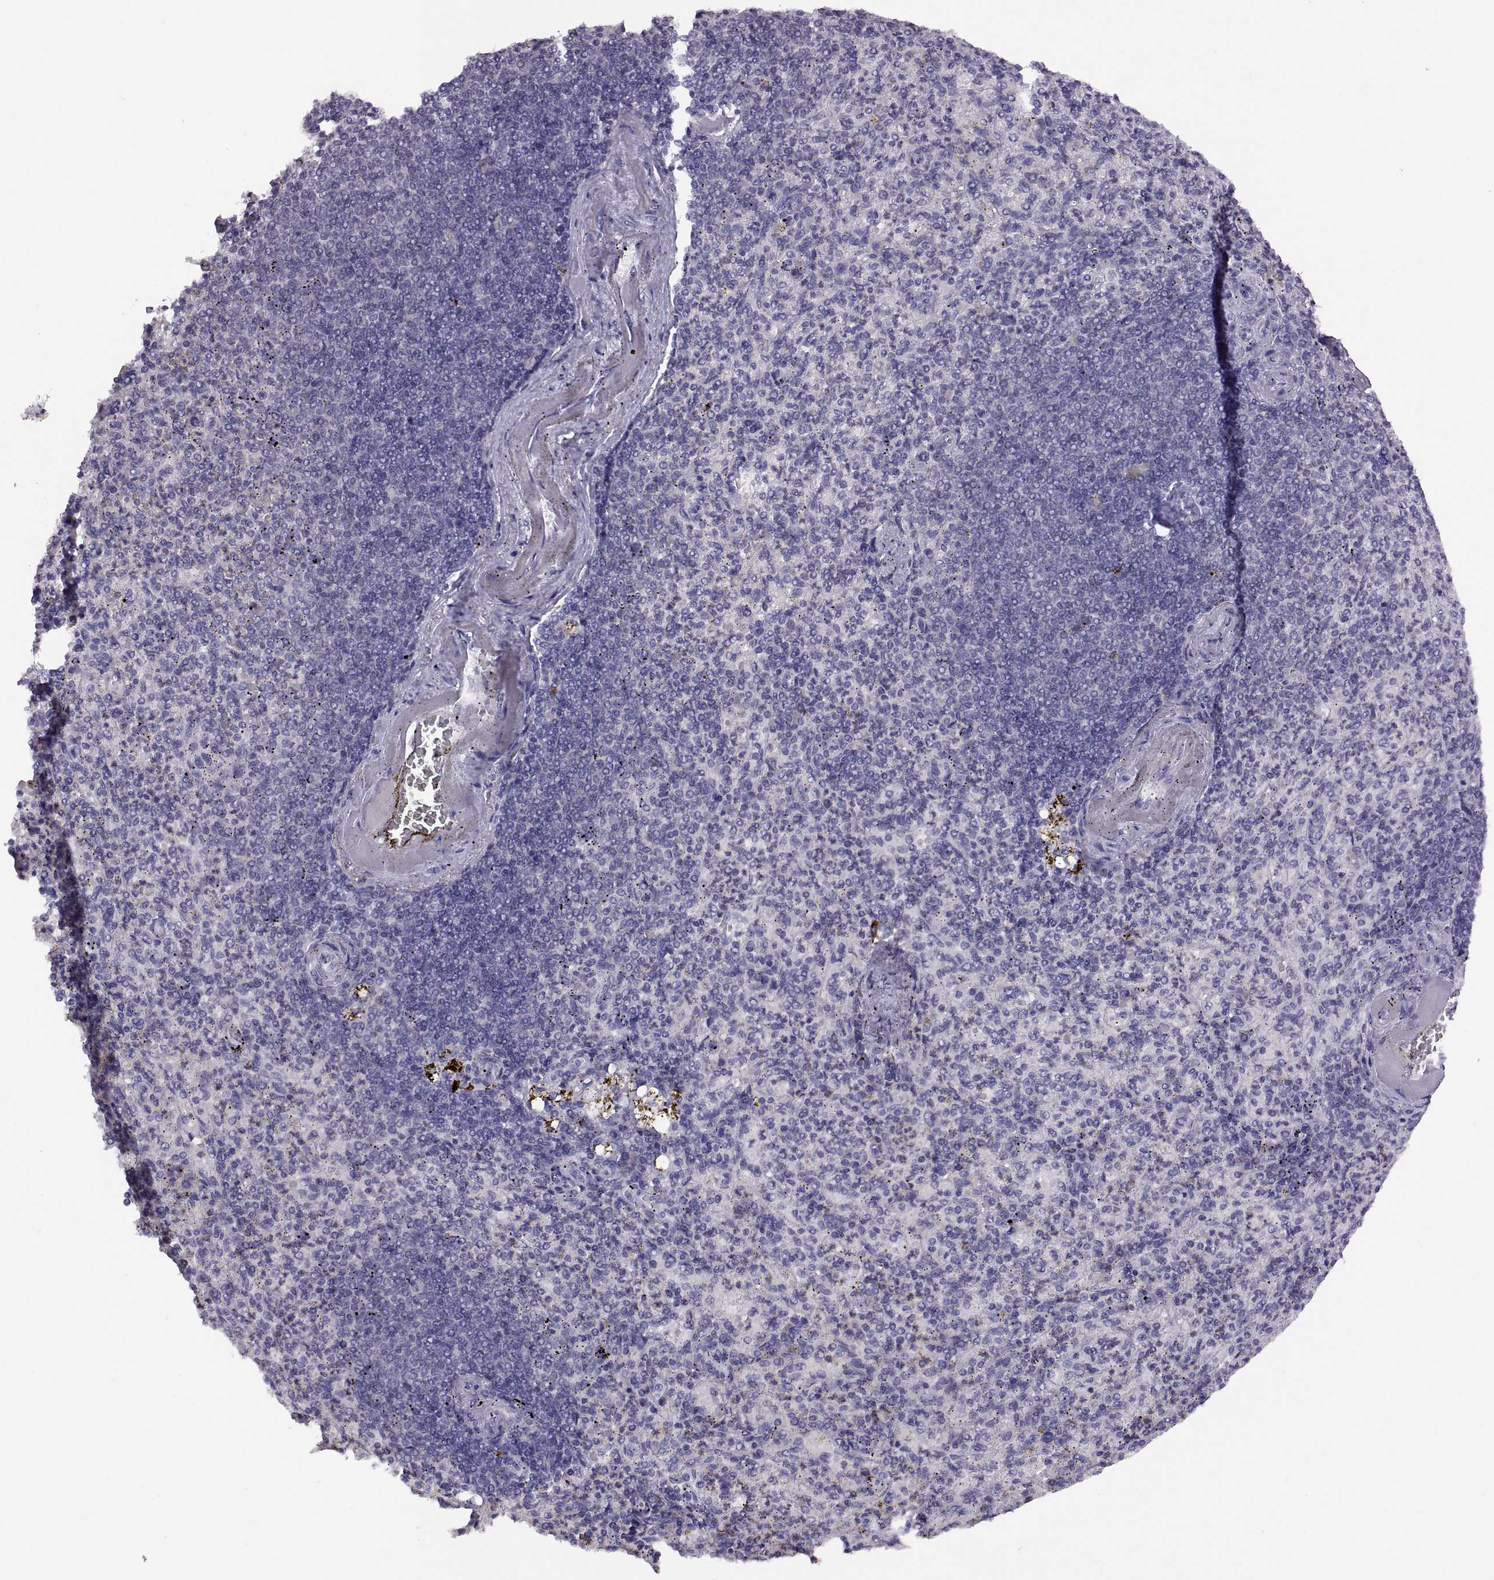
{"staining": {"intensity": "negative", "quantity": "none", "location": "none"}, "tissue": "spleen", "cell_type": "Cells in red pulp", "image_type": "normal", "snomed": [{"axis": "morphology", "description": "Normal tissue, NOS"}, {"axis": "topography", "description": "Spleen"}], "caption": "Immunohistochemical staining of benign human spleen displays no significant staining in cells in red pulp.", "gene": "TBX19", "patient": {"sex": "female", "age": 74}}